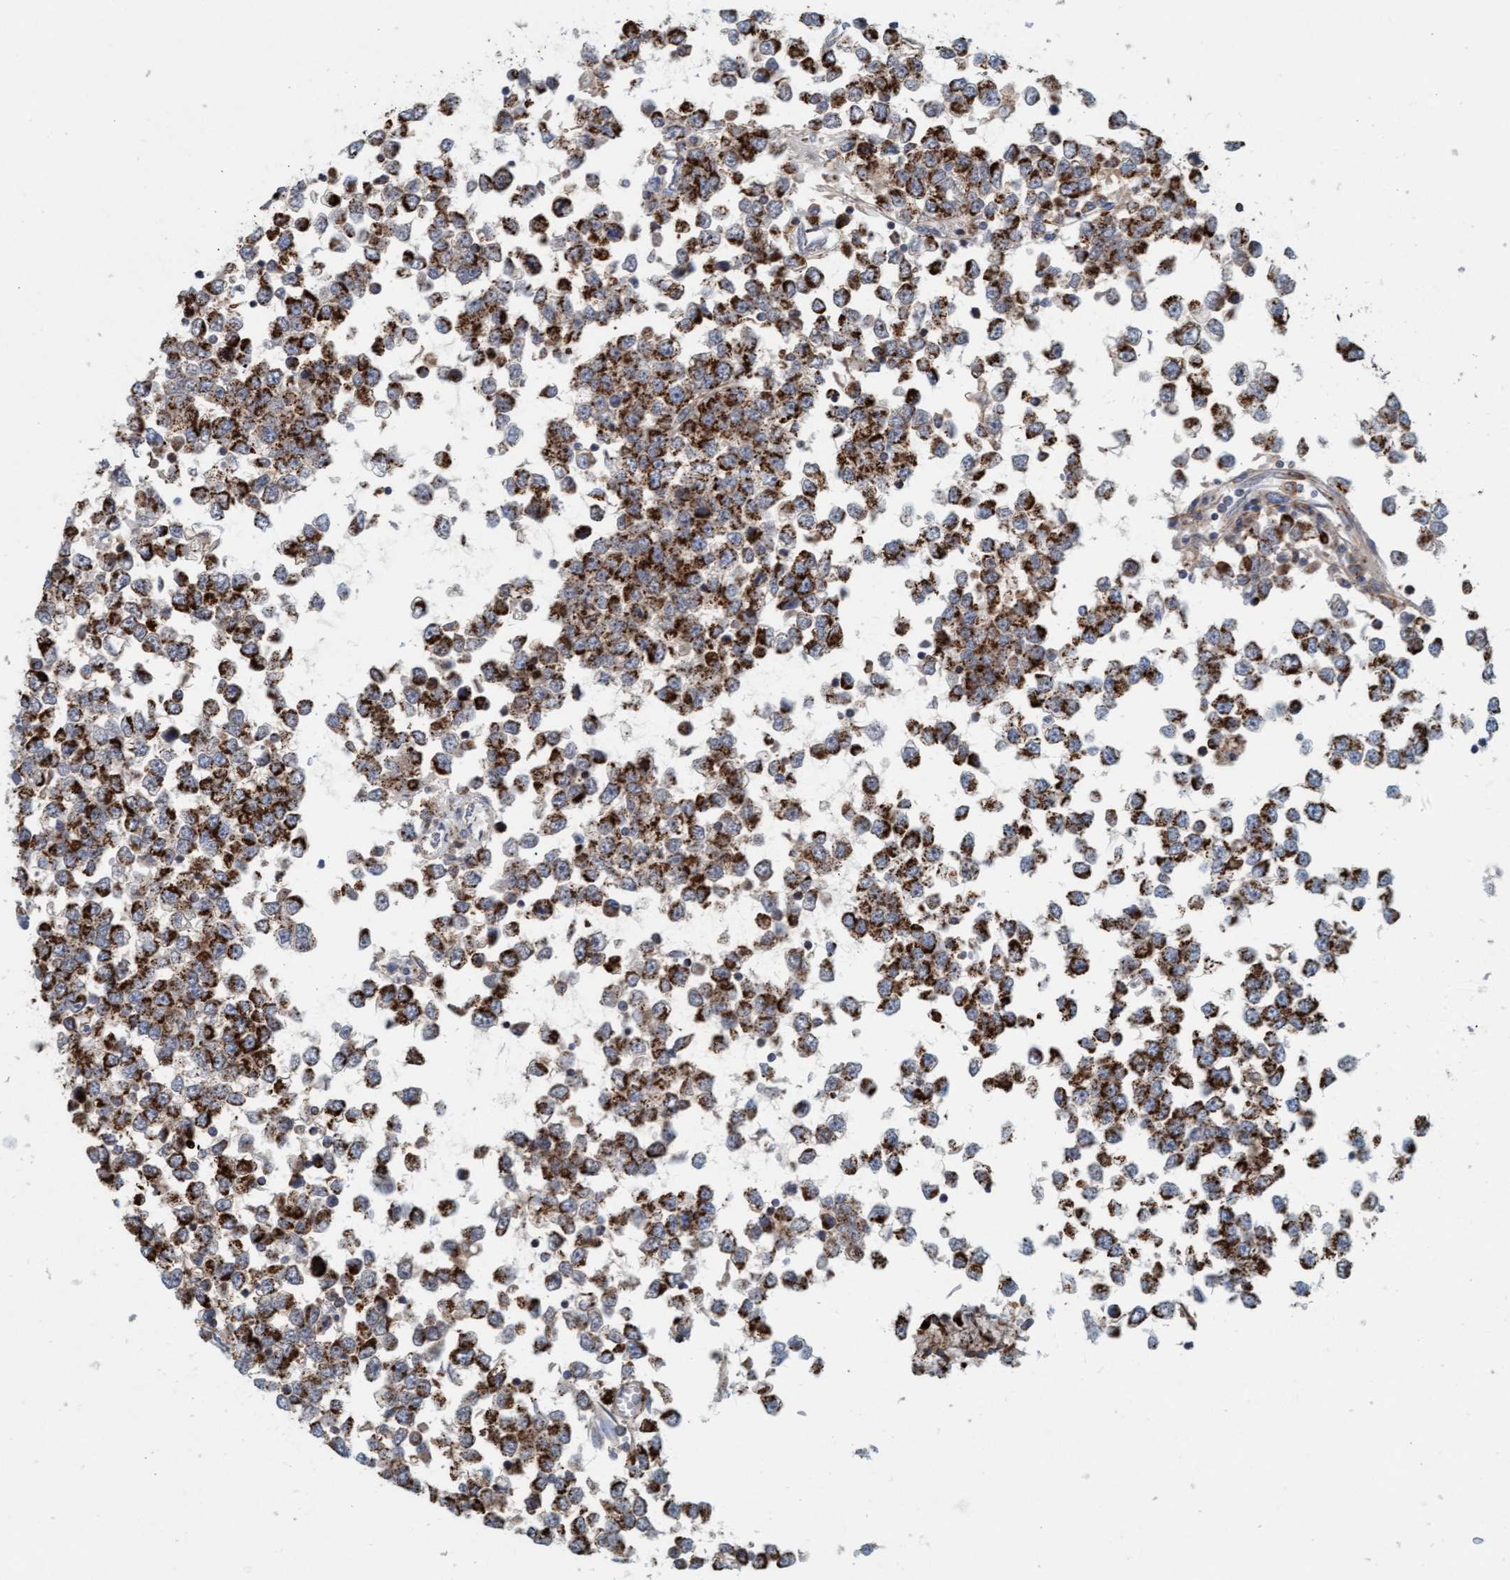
{"staining": {"intensity": "strong", "quantity": ">75%", "location": "cytoplasmic/membranous"}, "tissue": "testis cancer", "cell_type": "Tumor cells", "image_type": "cancer", "snomed": [{"axis": "morphology", "description": "Seminoma, NOS"}, {"axis": "topography", "description": "Testis"}], "caption": "Protein expression analysis of human testis cancer reveals strong cytoplasmic/membranous staining in approximately >75% of tumor cells.", "gene": "B9D1", "patient": {"sex": "male", "age": 65}}